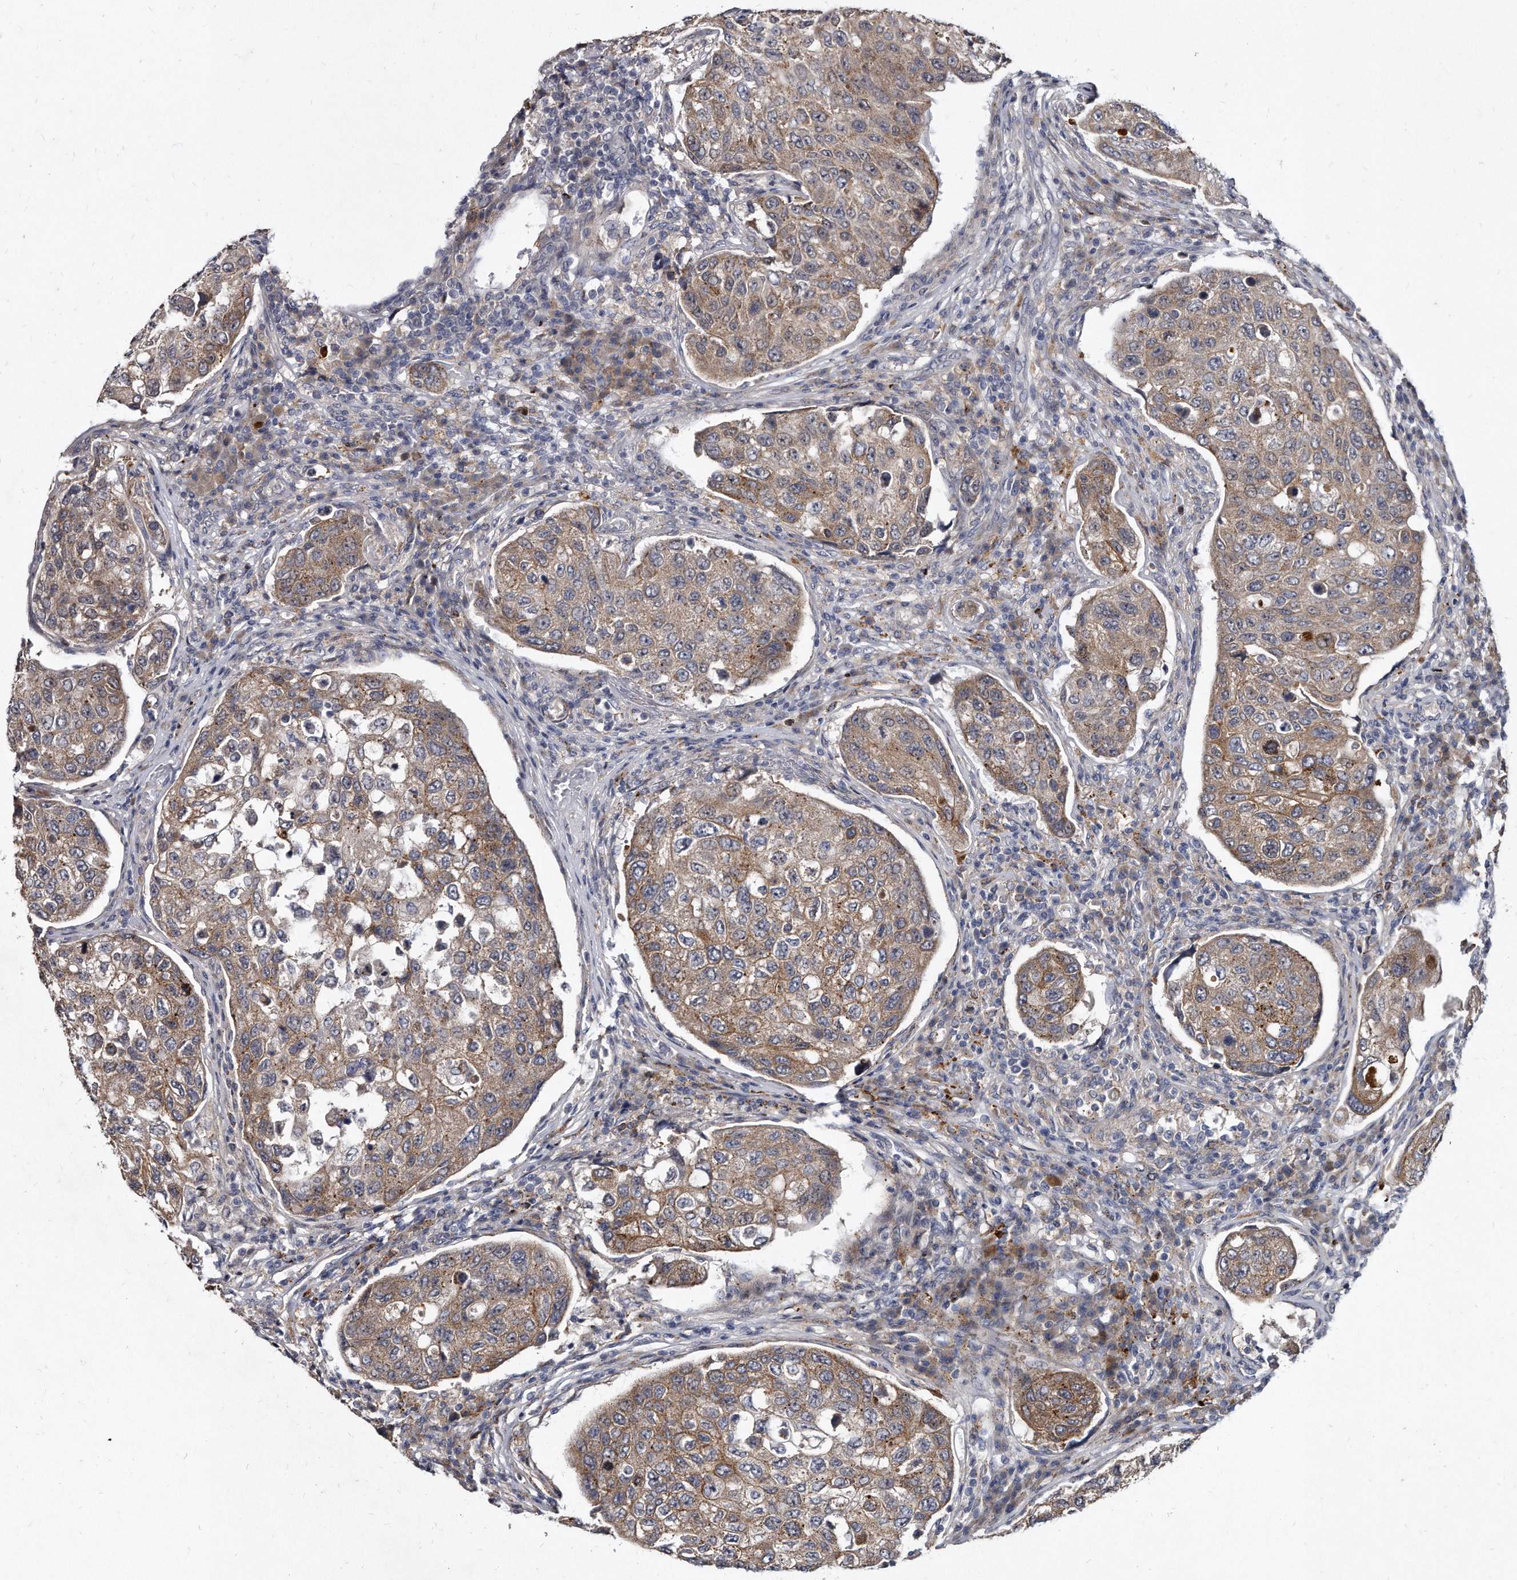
{"staining": {"intensity": "moderate", "quantity": ">75%", "location": "cytoplasmic/membranous"}, "tissue": "urothelial cancer", "cell_type": "Tumor cells", "image_type": "cancer", "snomed": [{"axis": "morphology", "description": "Urothelial carcinoma, High grade"}, {"axis": "topography", "description": "Lymph node"}, {"axis": "topography", "description": "Urinary bladder"}], "caption": "DAB immunohistochemical staining of urothelial cancer demonstrates moderate cytoplasmic/membranous protein staining in approximately >75% of tumor cells. (DAB = brown stain, brightfield microscopy at high magnification).", "gene": "KLHDC3", "patient": {"sex": "male", "age": 51}}